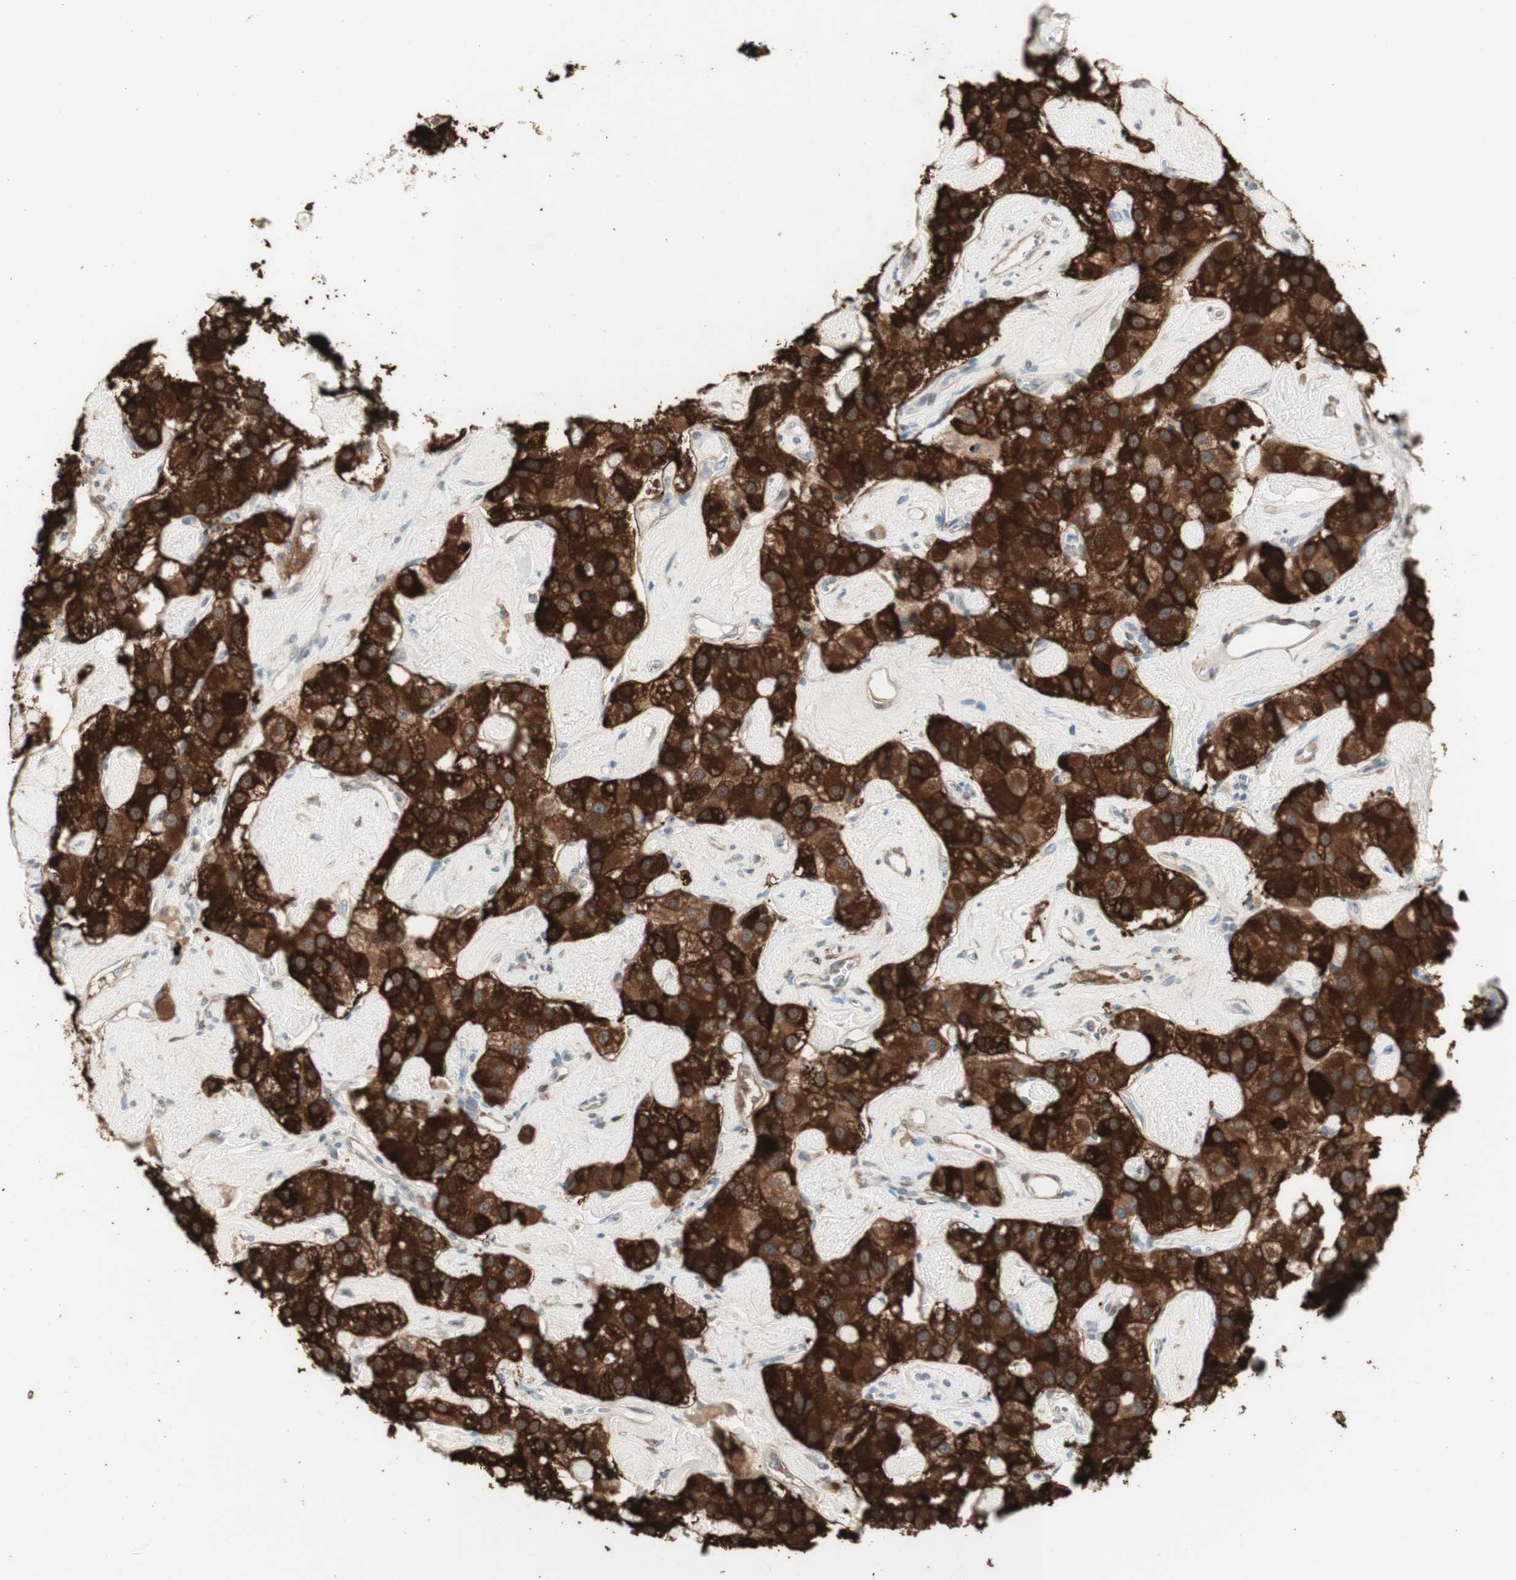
{"staining": {"intensity": "strong", "quantity": ">75%", "location": "cytoplasmic/membranous"}, "tissue": "carcinoid", "cell_type": "Tumor cells", "image_type": "cancer", "snomed": [{"axis": "morphology", "description": "Carcinoid, malignant, NOS"}, {"axis": "topography", "description": "Pancreas"}], "caption": "A high-resolution micrograph shows IHC staining of carcinoid, which shows strong cytoplasmic/membranous positivity in approximately >75% of tumor cells. The staining was performed using DAB, with brown indicating positive protein expression. Nuclei are stained blue with hematoxylin.", "gene": "MUC3A", "patient": {"sex": "male", "age": 41}}